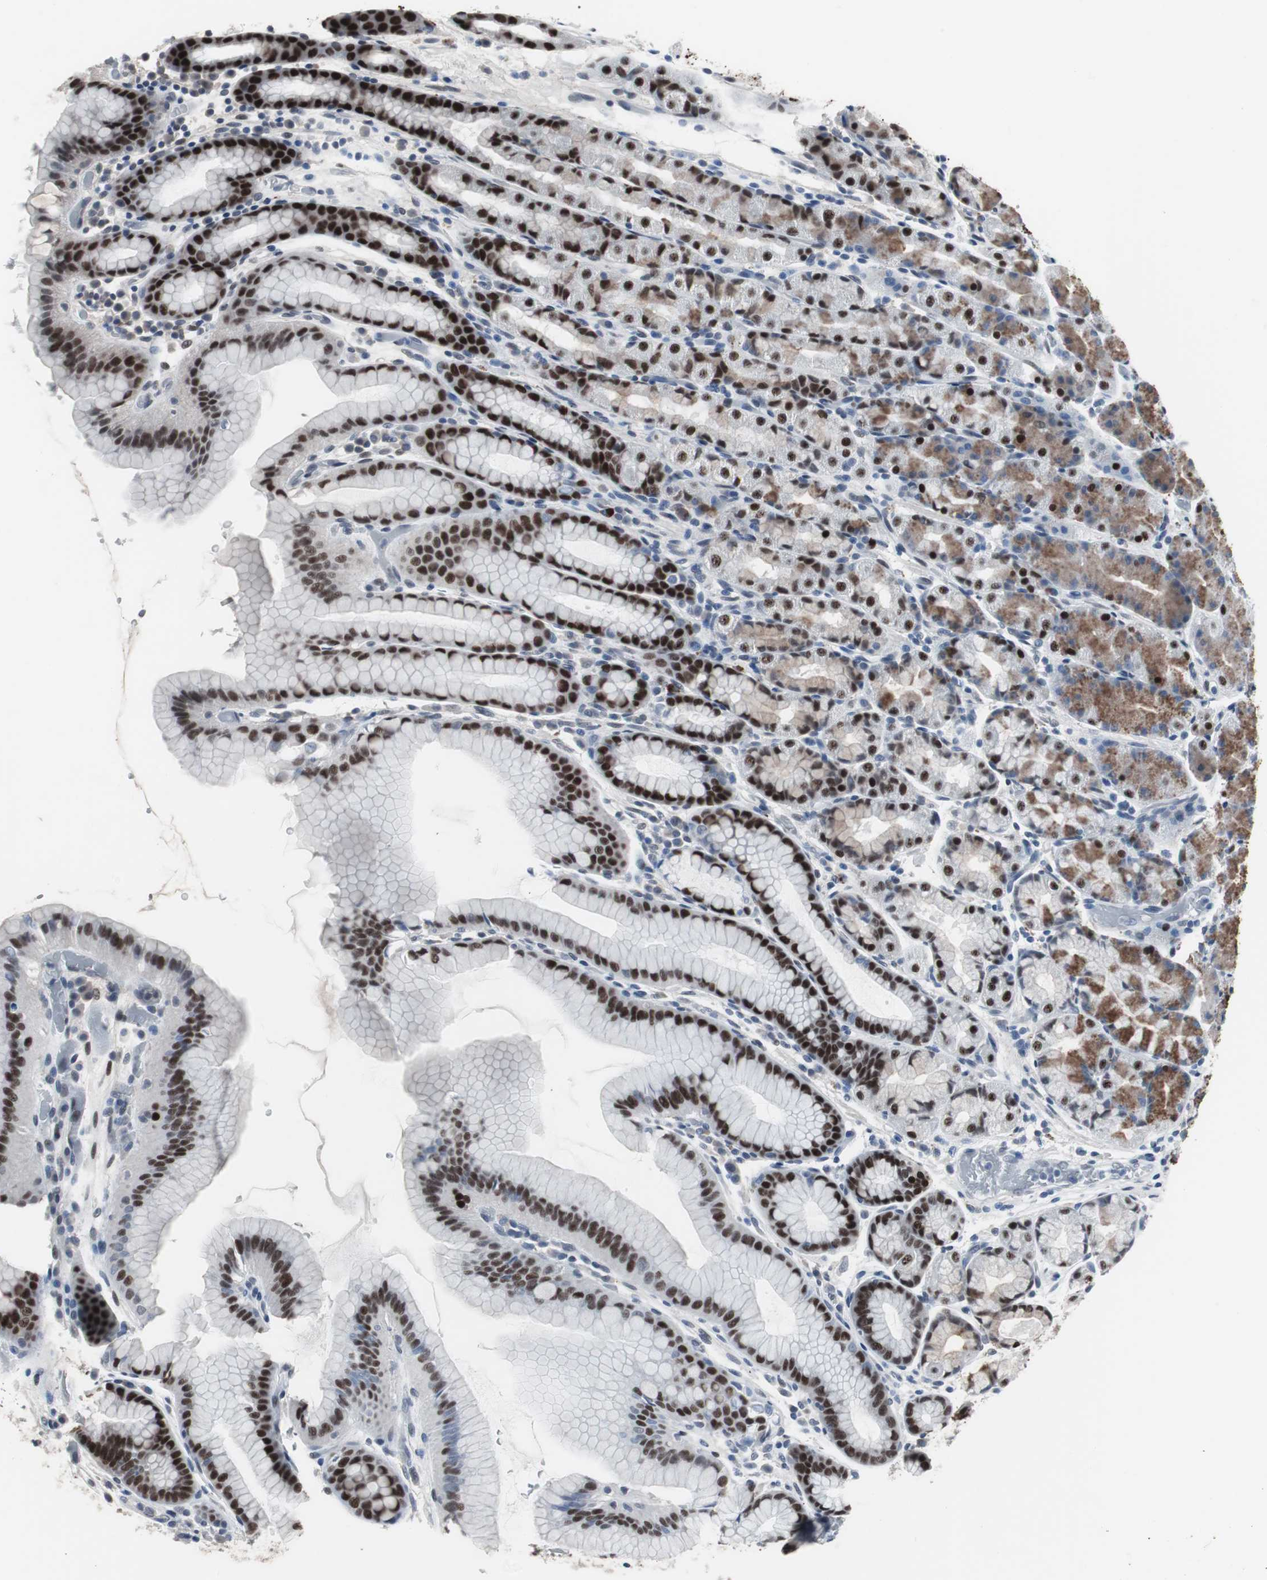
{"staining": {"intensity": "strong", "quantity": ">75%", "location": "cytoplasmic/membranous,nuclear"}, "tissue": "stomach", "cell_type": "Glandular cells", "image_type": "normal", "snomed": [{"axis": "morphology", "description": "Normal tissue, NOS"}, {"axis": "topography", "description": "Stomach, upper"}], "caption": "Glandular cells reveal strong cytoplasmic/membranous,nuclear expression in approximately >75% of cells in benign stomach.", "gene": "FOXP4", "patient": {"sex": "male", "age": 68}}